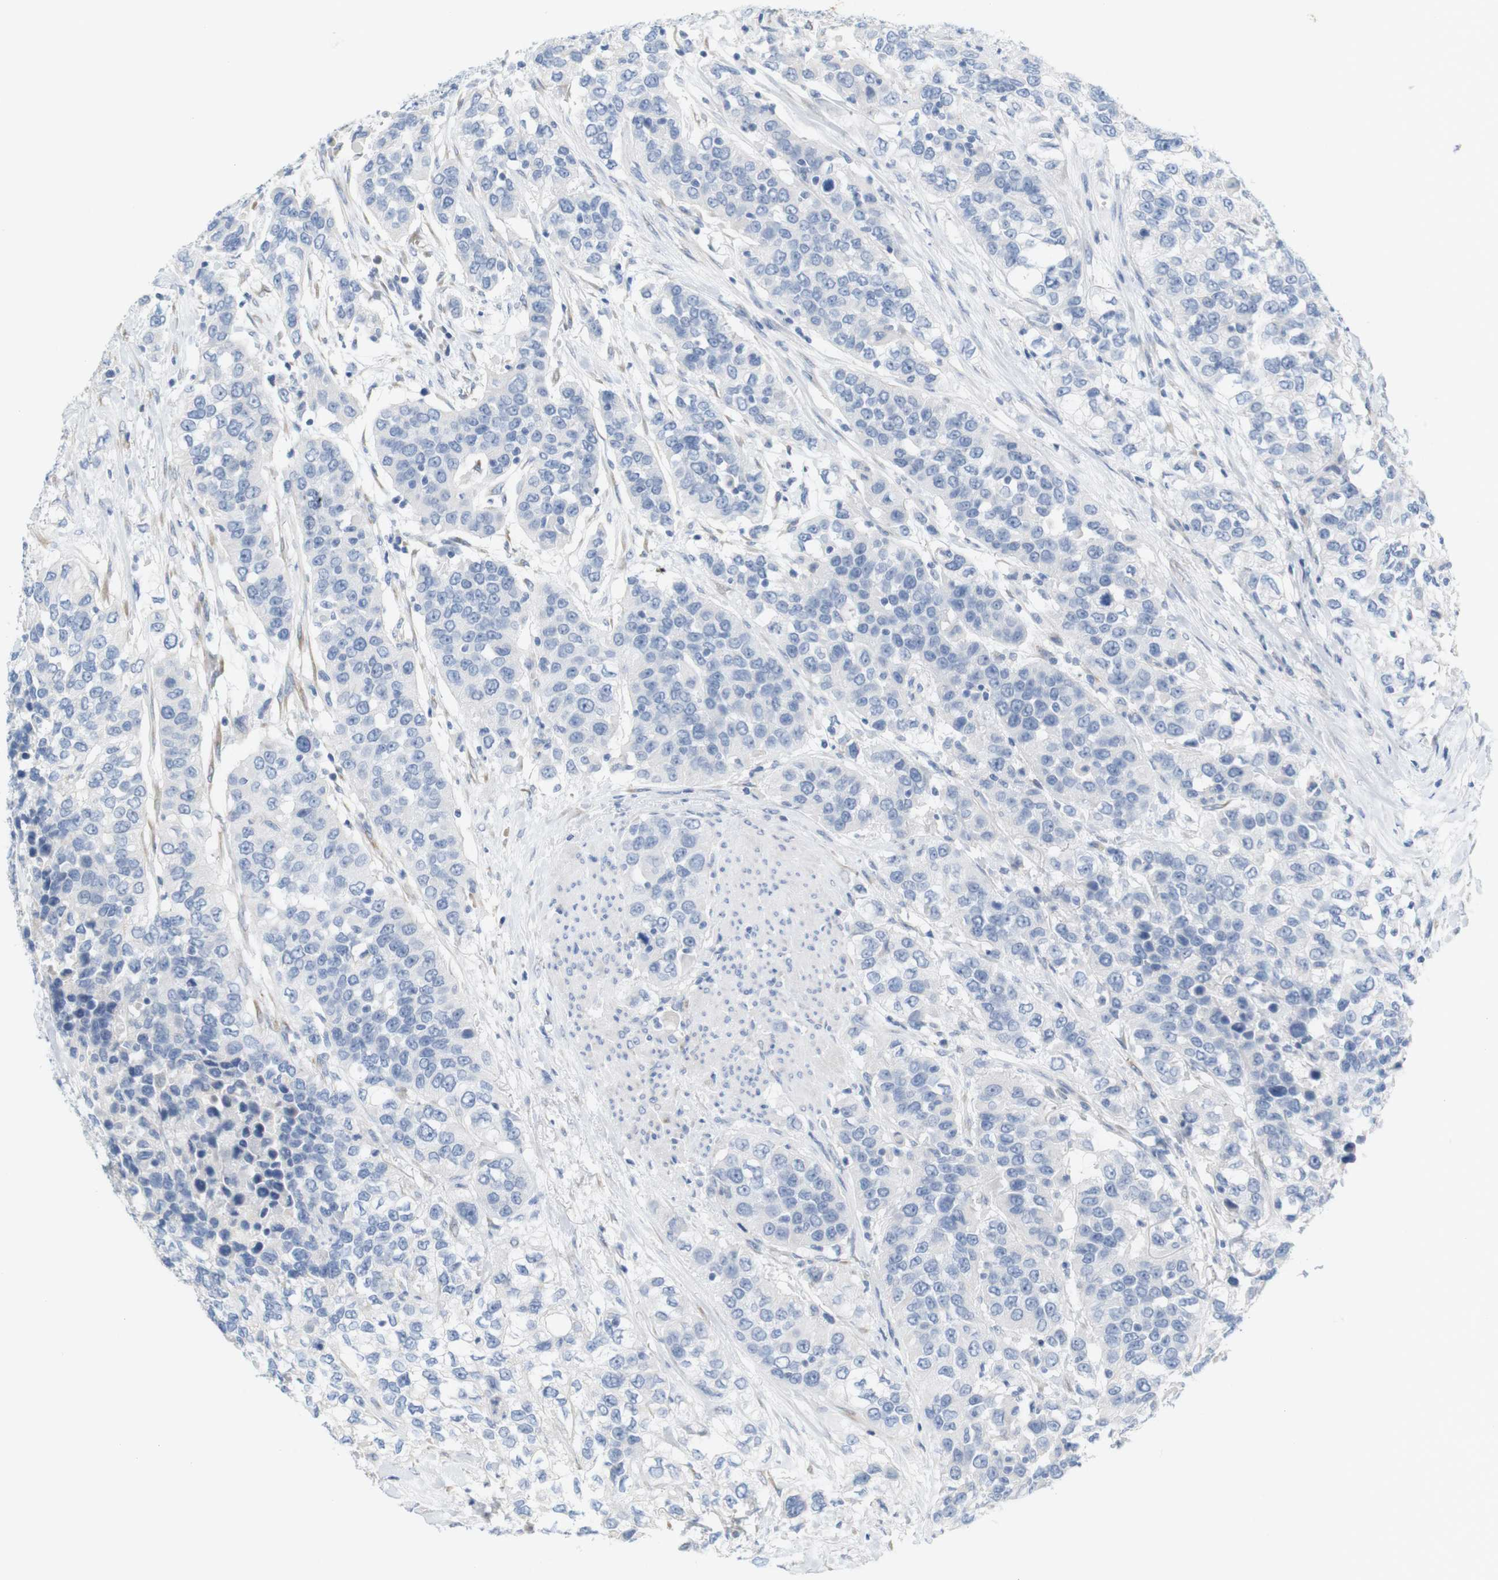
{"staining": {"intensity": "negative", "quantity": "none", "location": "none"}, "tissue": "urothelial cancer", "cell_type": "Tumor cells", "image_type": "cancer", "snomed": [{"axis": "morphology", "description": "Urothelial carcinoma, High grade"}, {"axis": "topography", "description": "Urinary bladder"}], "caption": "Urothelial carcinoma (high-grade) was stained to show a protein in brown. There is no significant positivity in tumor cells. (Brightfield microscopy of DAB immunohistochemistry at high magnification).", "gene": "RGS9", "patient": {"sex": "female", "age": 80}}